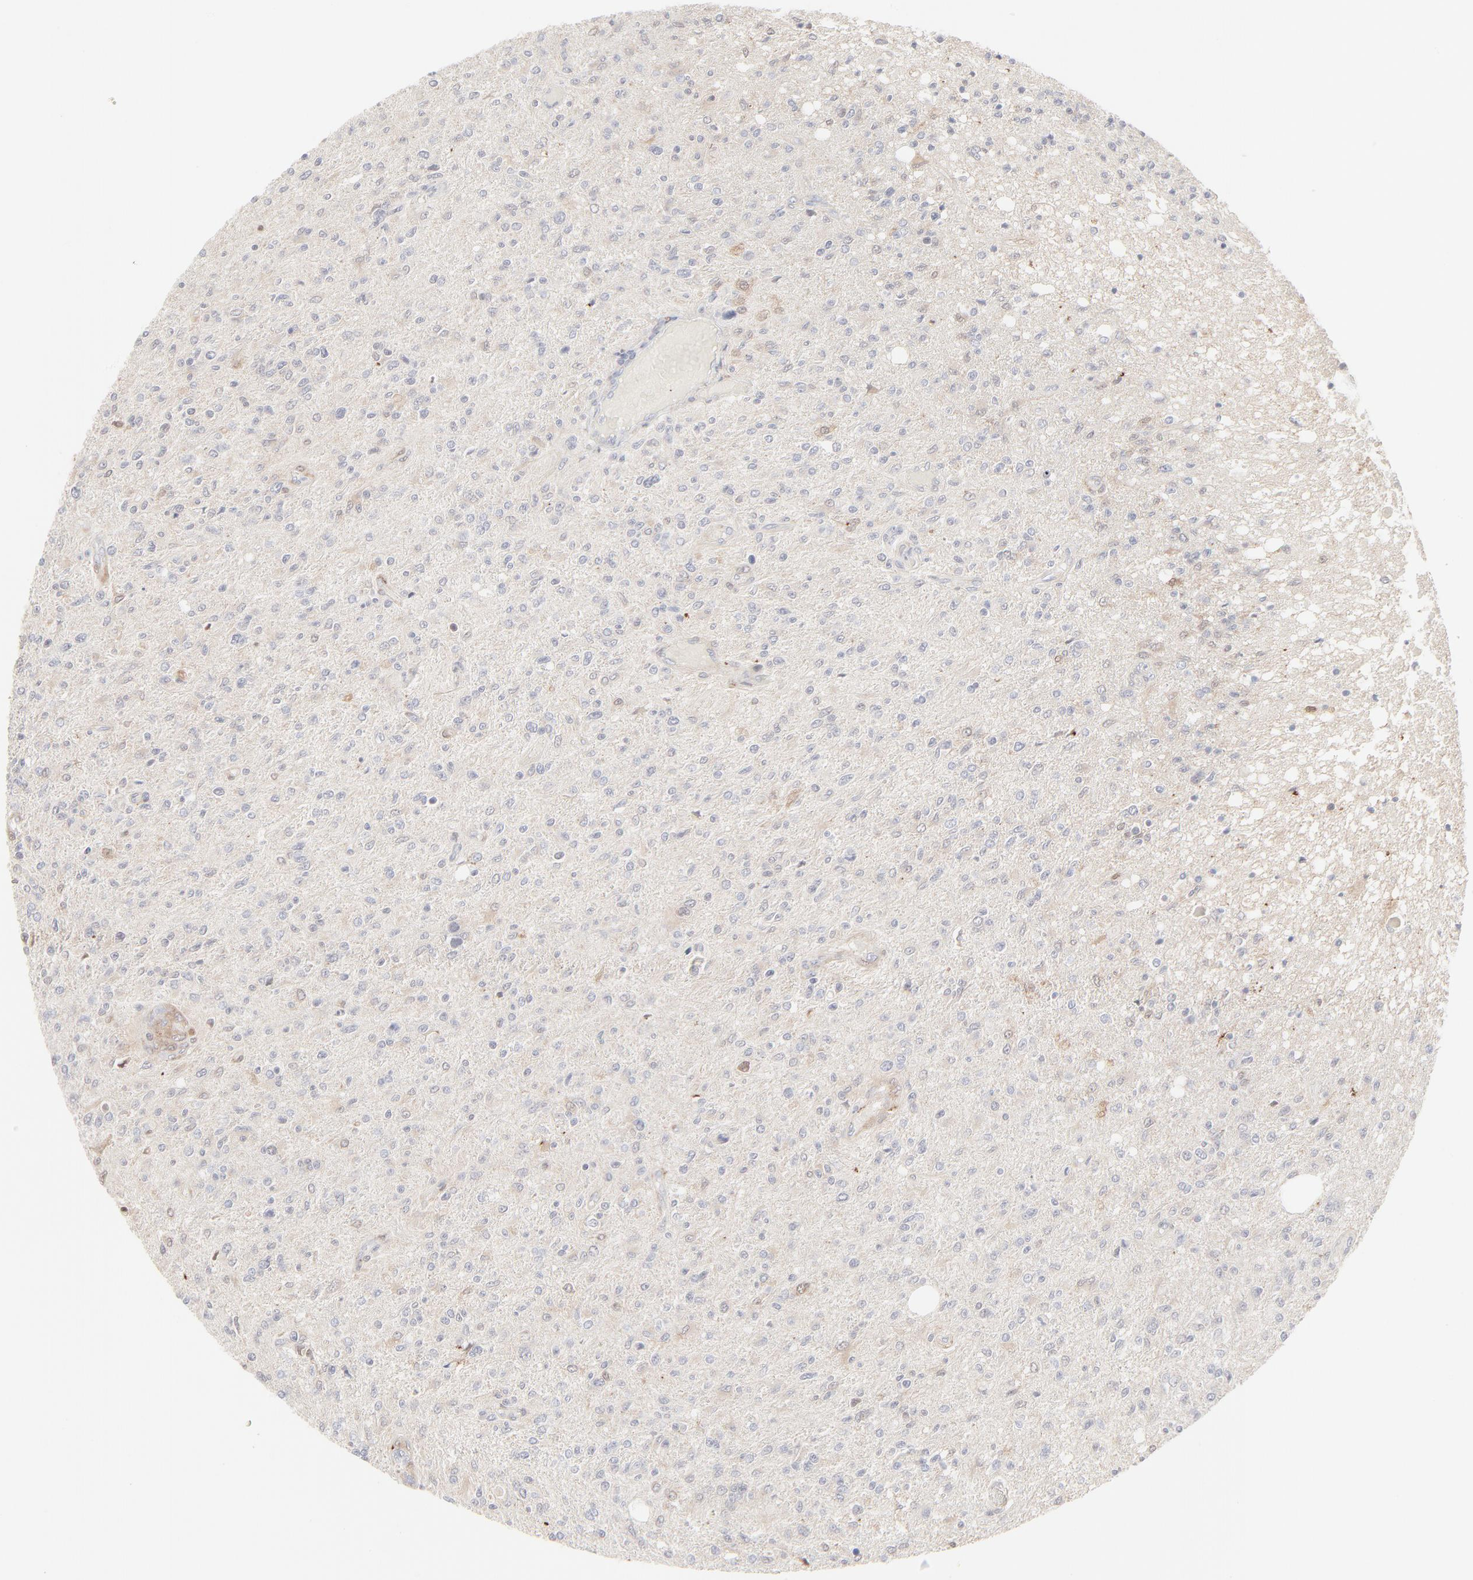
{"staining": {"intensity": "negative", "quantity": "none", "location": "none"}, "tissue": "glioma", "cell_type": "Tumor cells", "image_type": "cancer", "snomed": [{"axis": "morphology", "description": "Glioma, malignant, High grade"}, {"axis": "topography", "description": "Cerebral cortex"}], "caption": "The micrograph demonstrates no significant expression in tumor cells of high-grade glioma (malignant).", "gene": "LGALS2", "patient": {"sex": "male", "age": 76}}